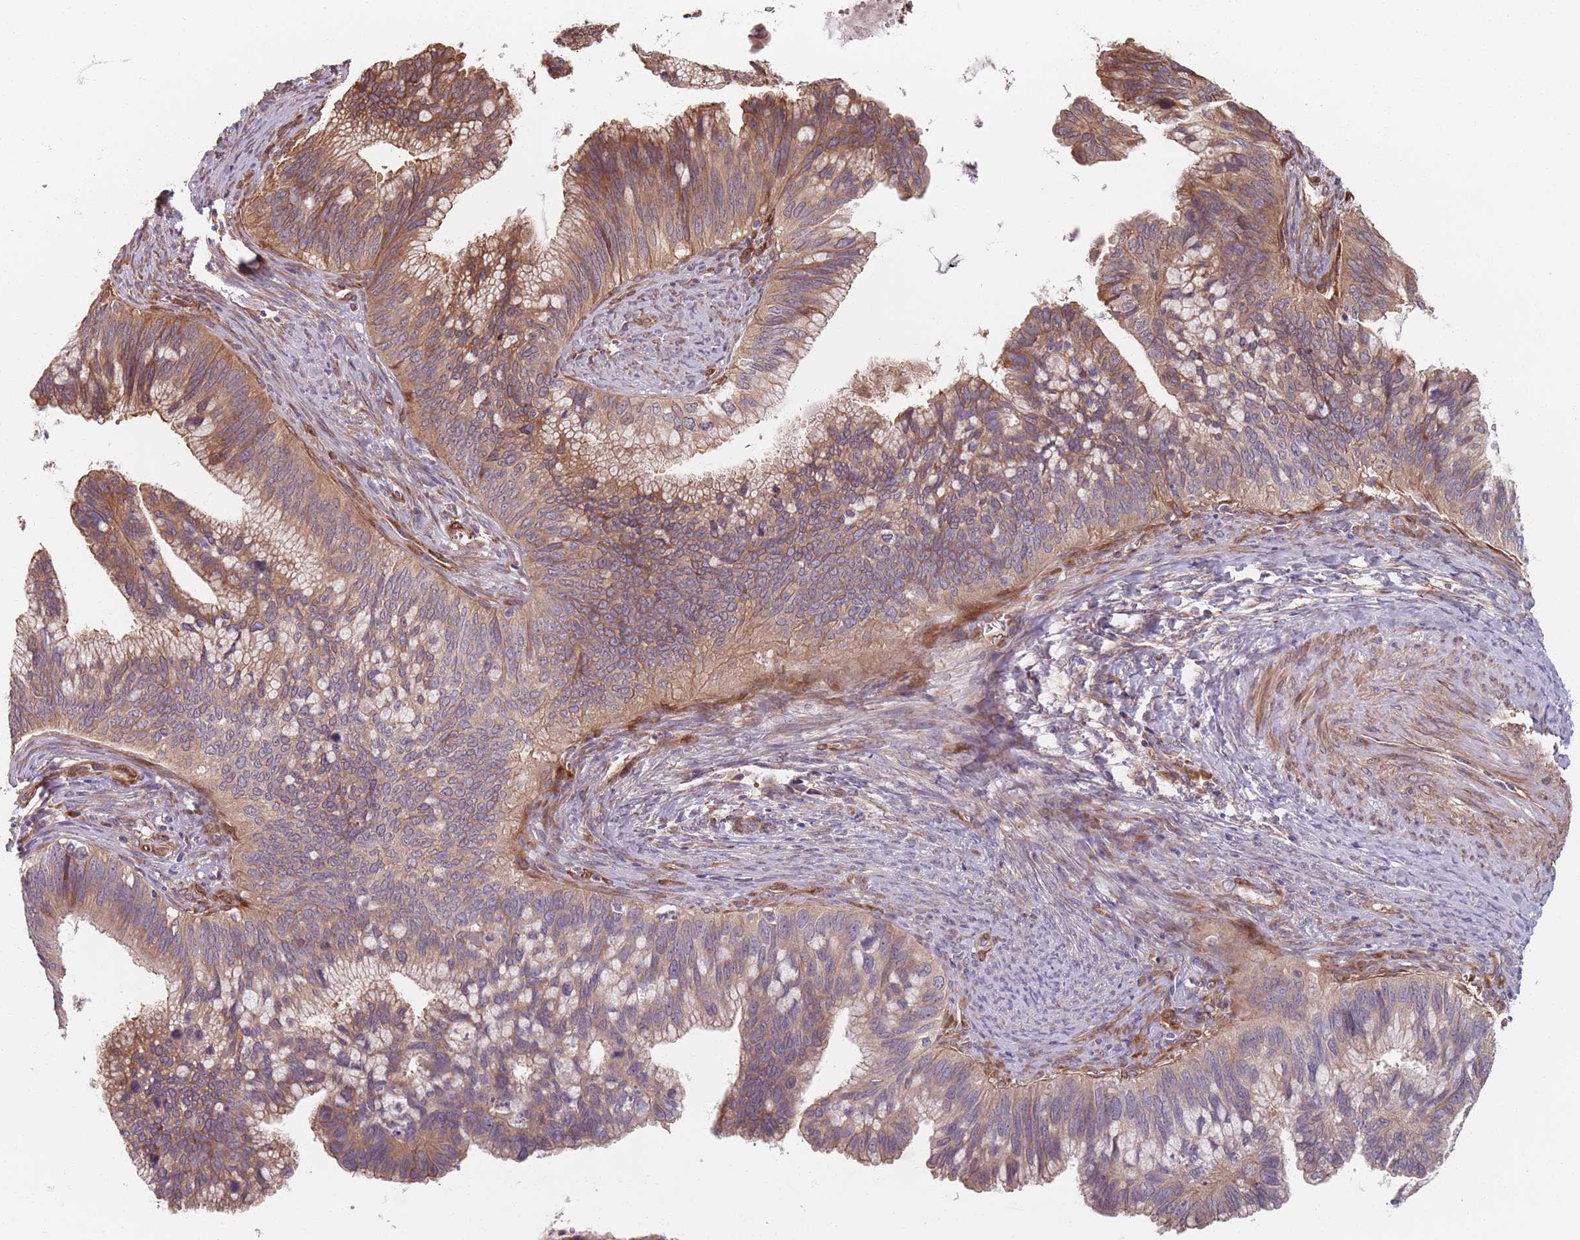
{"staining": {"intensity": "moderate", "quantity": ">75%", "location": "cytoplasmic/membranous"}, "tissue": "cervical cancer", "cell_type": "Tumor cells", "image_type": "cancer", "snomed": [{"axis": "morphology", "description": "Adenocarcinoma, NOS"}, {"axis": "topography", "description": "Cervix"}], "caption": "Immunohistochemistry (IHC) image of cervical adenocarcinoma stained for a protein (brown), which exhibits medium levels of moderate cytoplasmic/membranous positivity in approximately >75% of tumor cells.", "gene": "NOTCH3", "patient": {"sex": "female", "age": 42}}